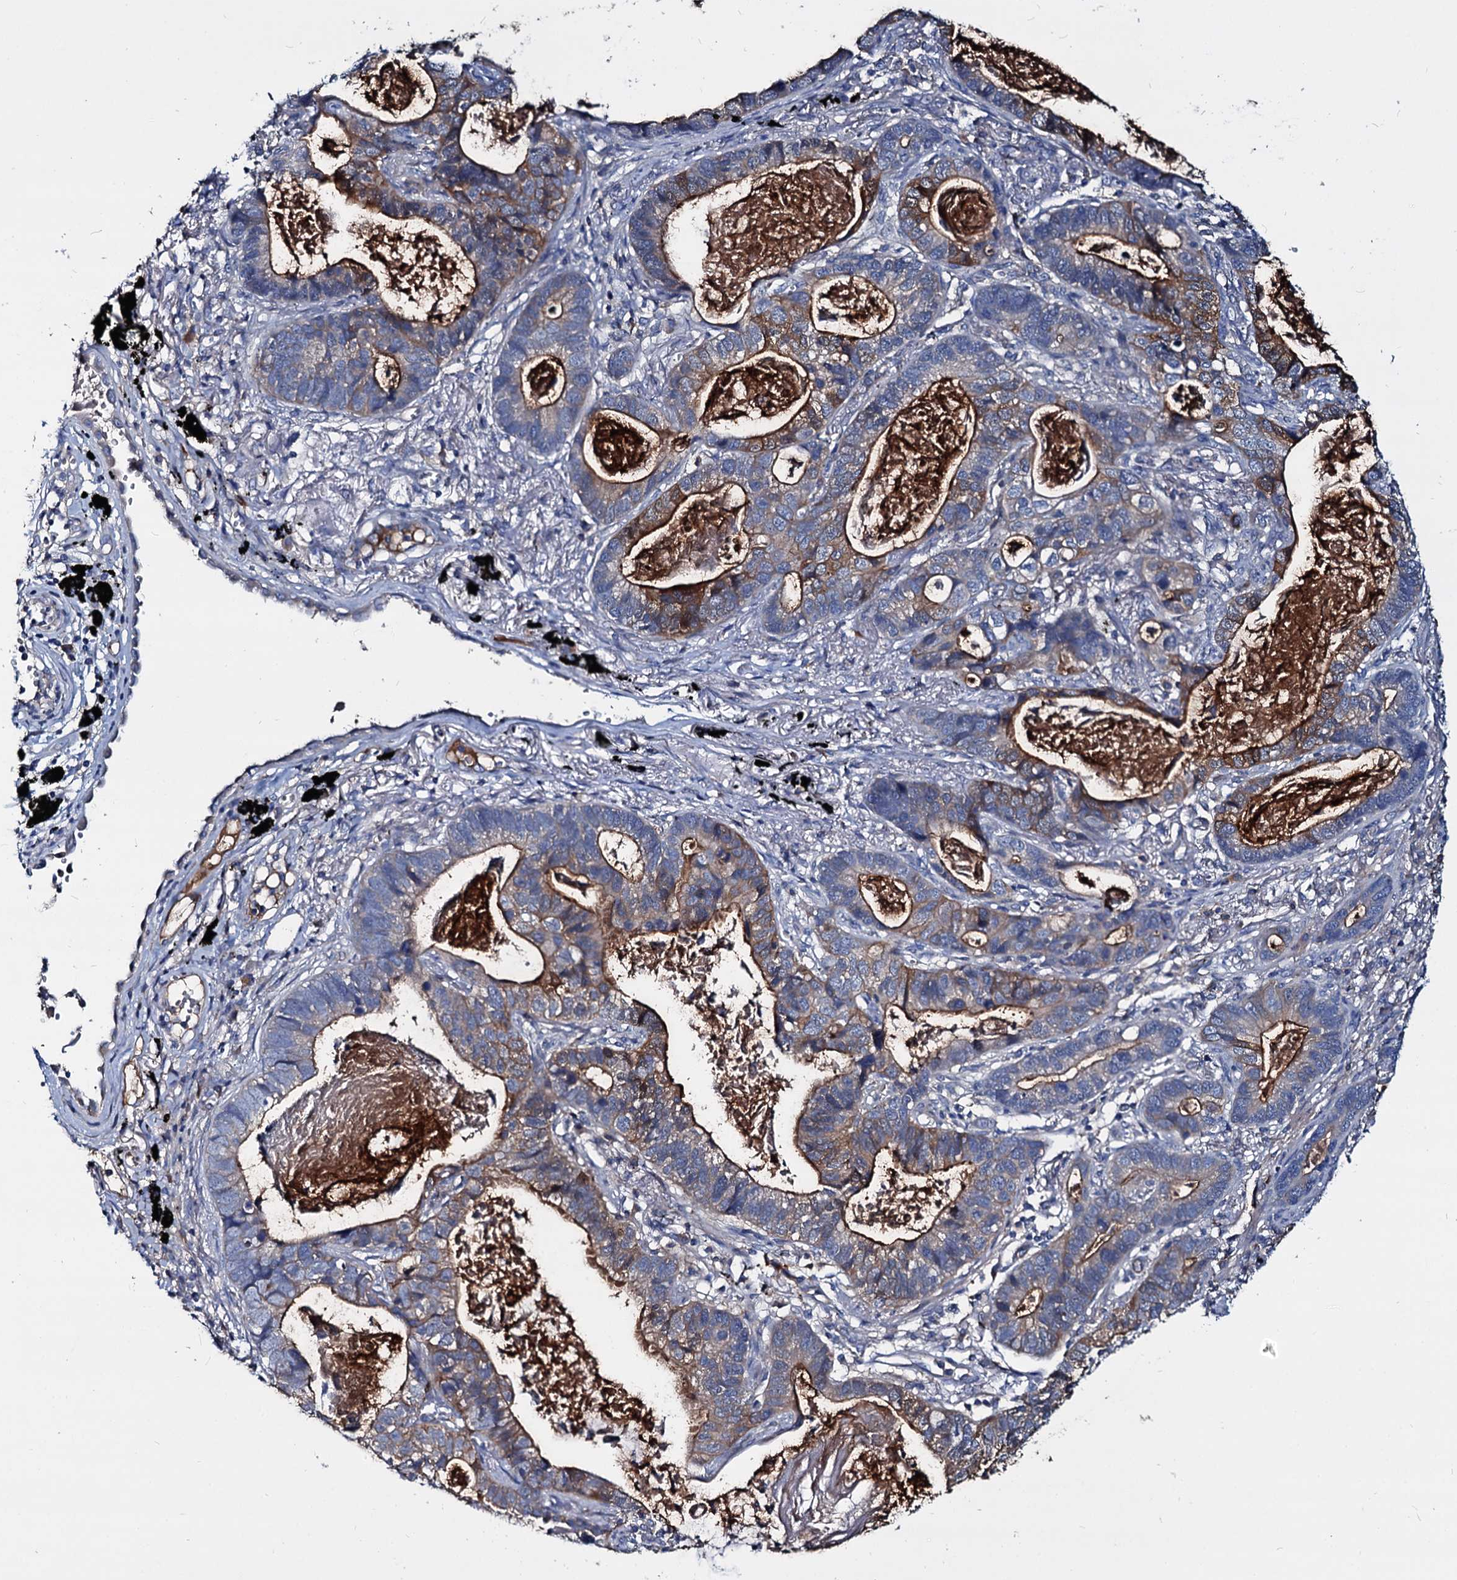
{"staining": {"intensity": "strong", "quantity": "25%-75%", "location": "cytoplasmic/membranous"}, "tissue": "lung cancer", "cell_type": "Tumor cells", "image_type": "cancer", "snomed": [{"axis": "morphology", "description": "Adenocarcinoma, NOS"}, {"axis": "topography", "description": "Lung"}], "caption": "IHC micrograph of human lung adenocarcinoma stained for a protein (brown), which reveals high levels of strong cytoplasmic/membranous positivity in about 25%-75% of tumor cells.", "gene": "ACY3", "patient": {"sex": "male", "age": 67}}